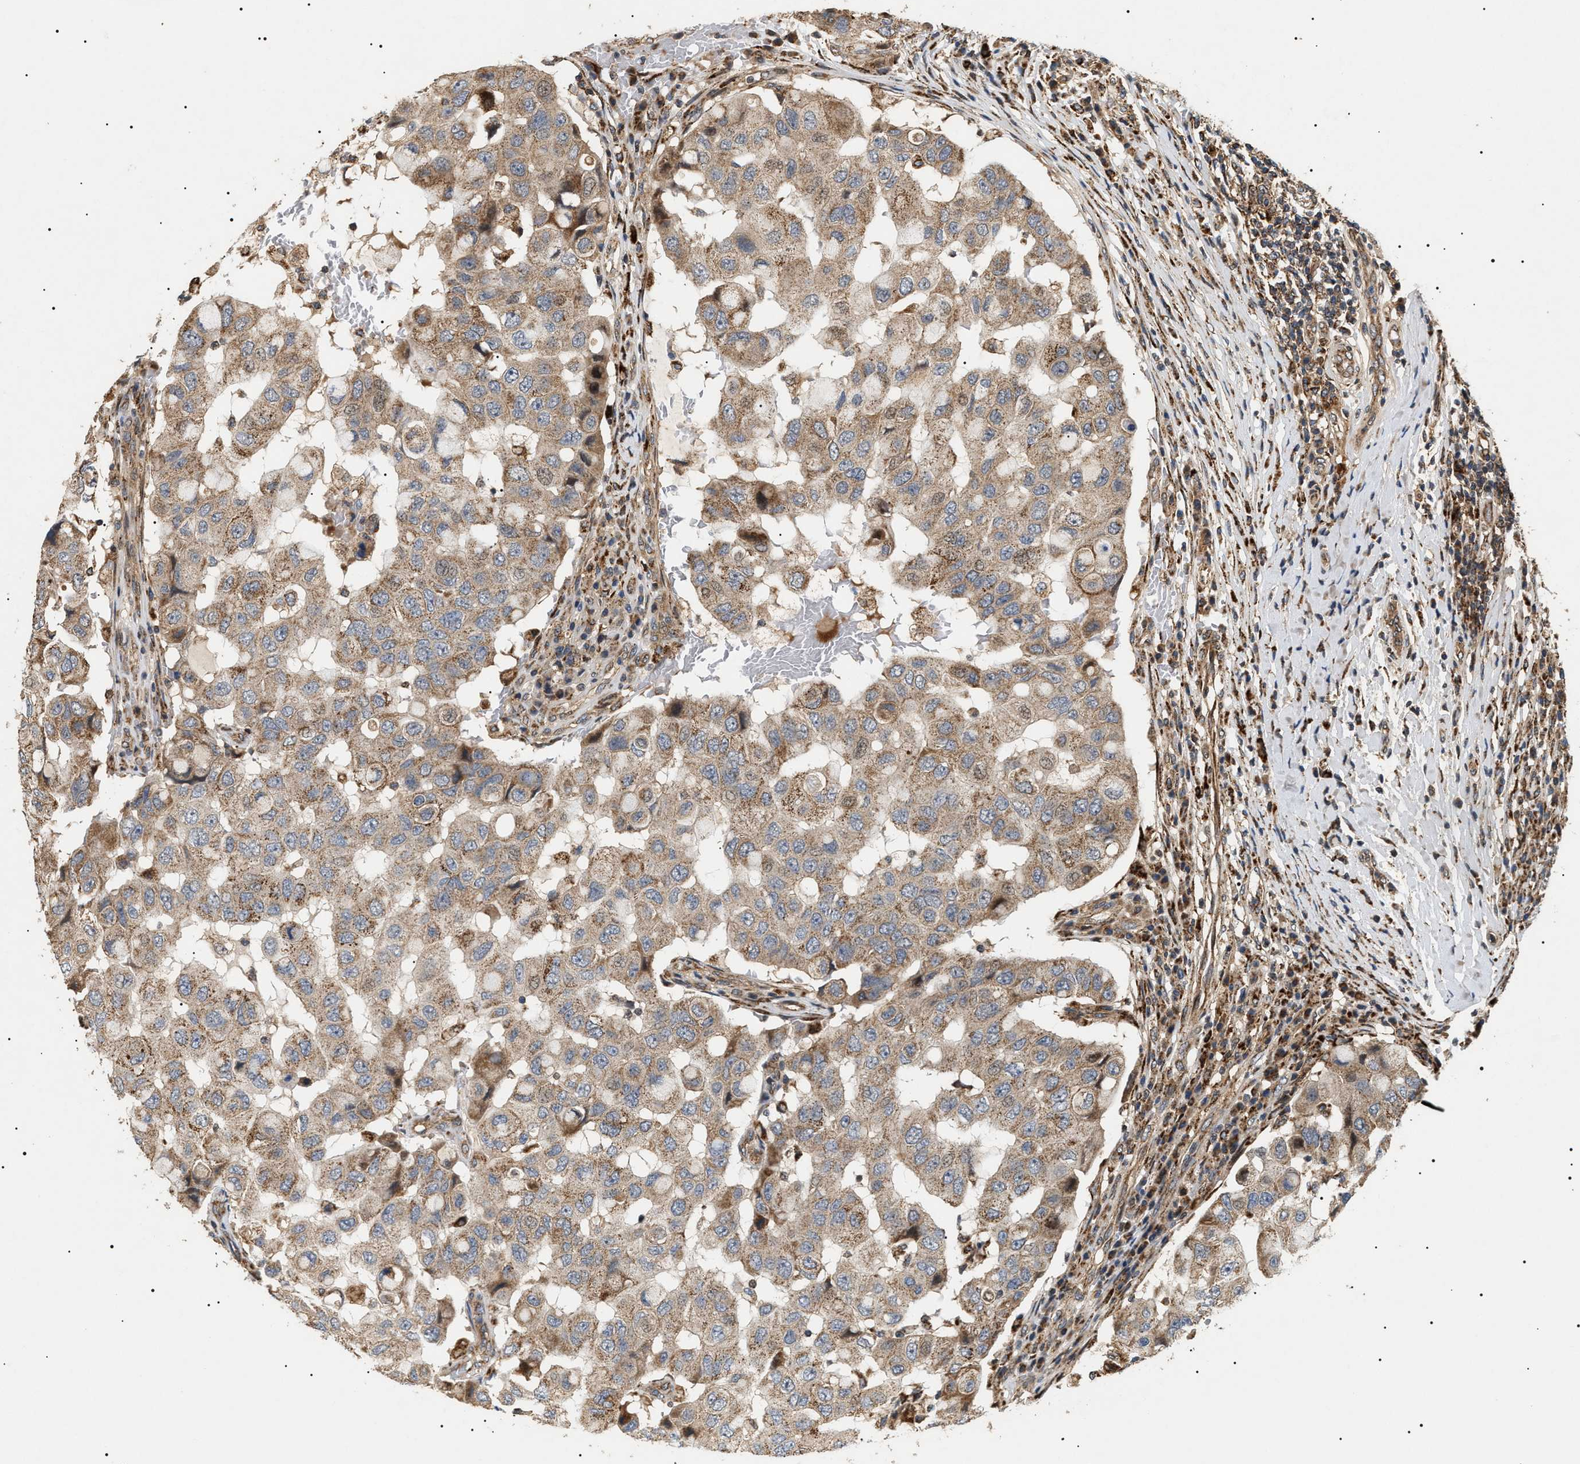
{"staining": {"intensity": "moderate", "quantity": ">75%", "location": "cytoplasmic/membranous"}, "tissue": "breast cancer", "cell_type": "Tumor cells", "image_type": "cancer", "snomed": [{"axis": "morphology", "description": "Duct carcinoma"}, {"axis": "topography", "description": "Breast"}], "caption": "DAB (3,3'-diaminobenzidine) immunohistochemical staining of human breast invasive ductal carcinoma exhibits moderate cytoplasmic/membranous protein staining in about >75% of tumor cells.", "gene": "ZBTB26", "patient": {"sex": "female", "age": 27}}